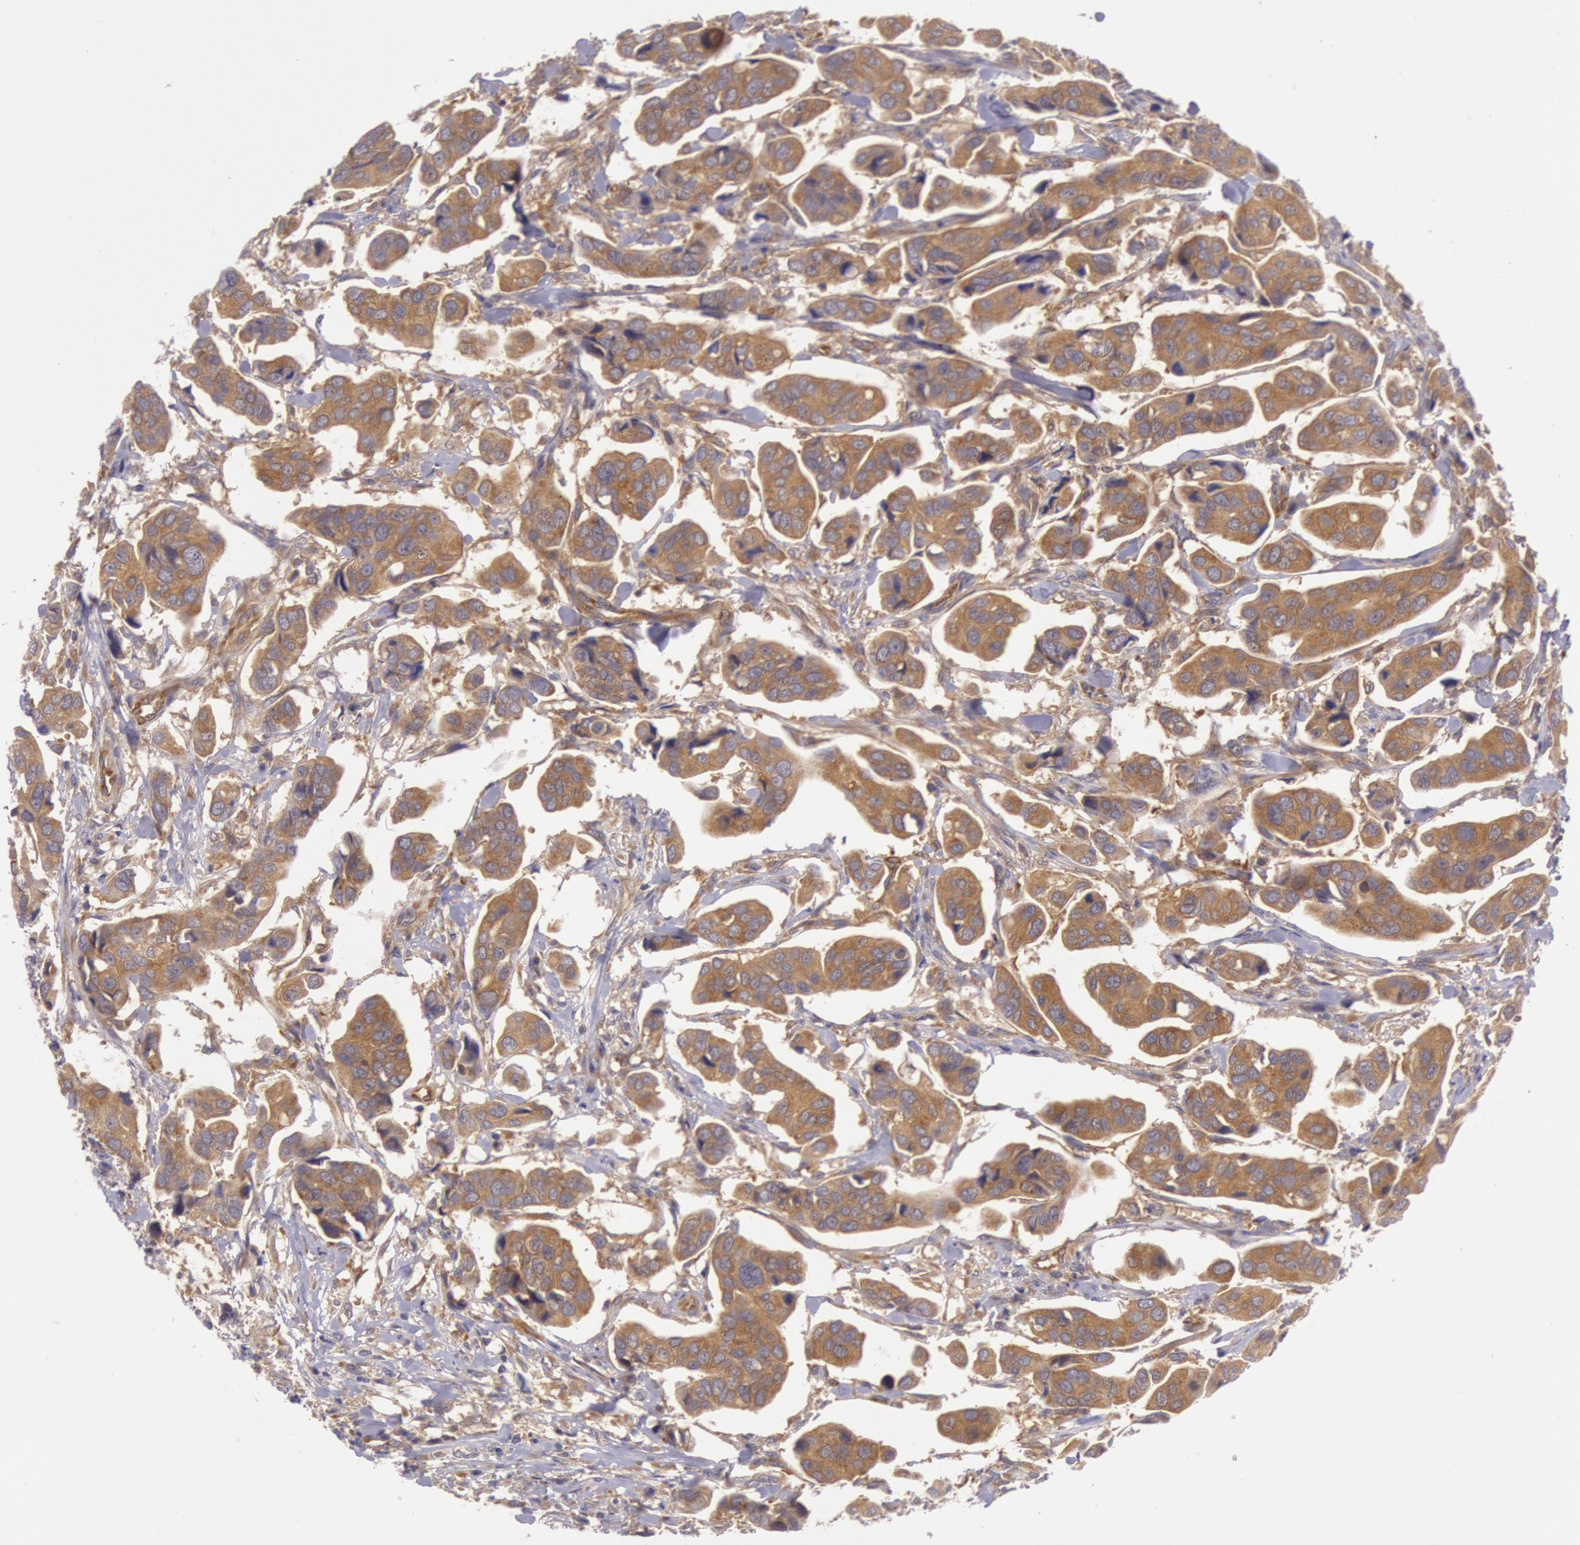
{"staining": {"intensity": "moderate", "quantity": ">75%", "location": "cytoplasmic/membranous"}, "tissue": "urothelial cancer", "cell_type": "Tumor cells", "image_type": "cancer", "snomed": [{"axis": "morphology", "description": "Adenocarcinoma, NOS"}, {"axis": "topography", "description": "Urinary bladder"}], "caption": "IHC histopathology image of neoplastic tissue: human urothelial cancer stained using IHC shows medium levels of moderate protein expression localized specifically in the cytoplasmic/membranous of tumor cells, appearing as a cytoplasmic/membranous brown color.", "gene": "CHUK", "patient": {"sex": "male", "age": 61}}